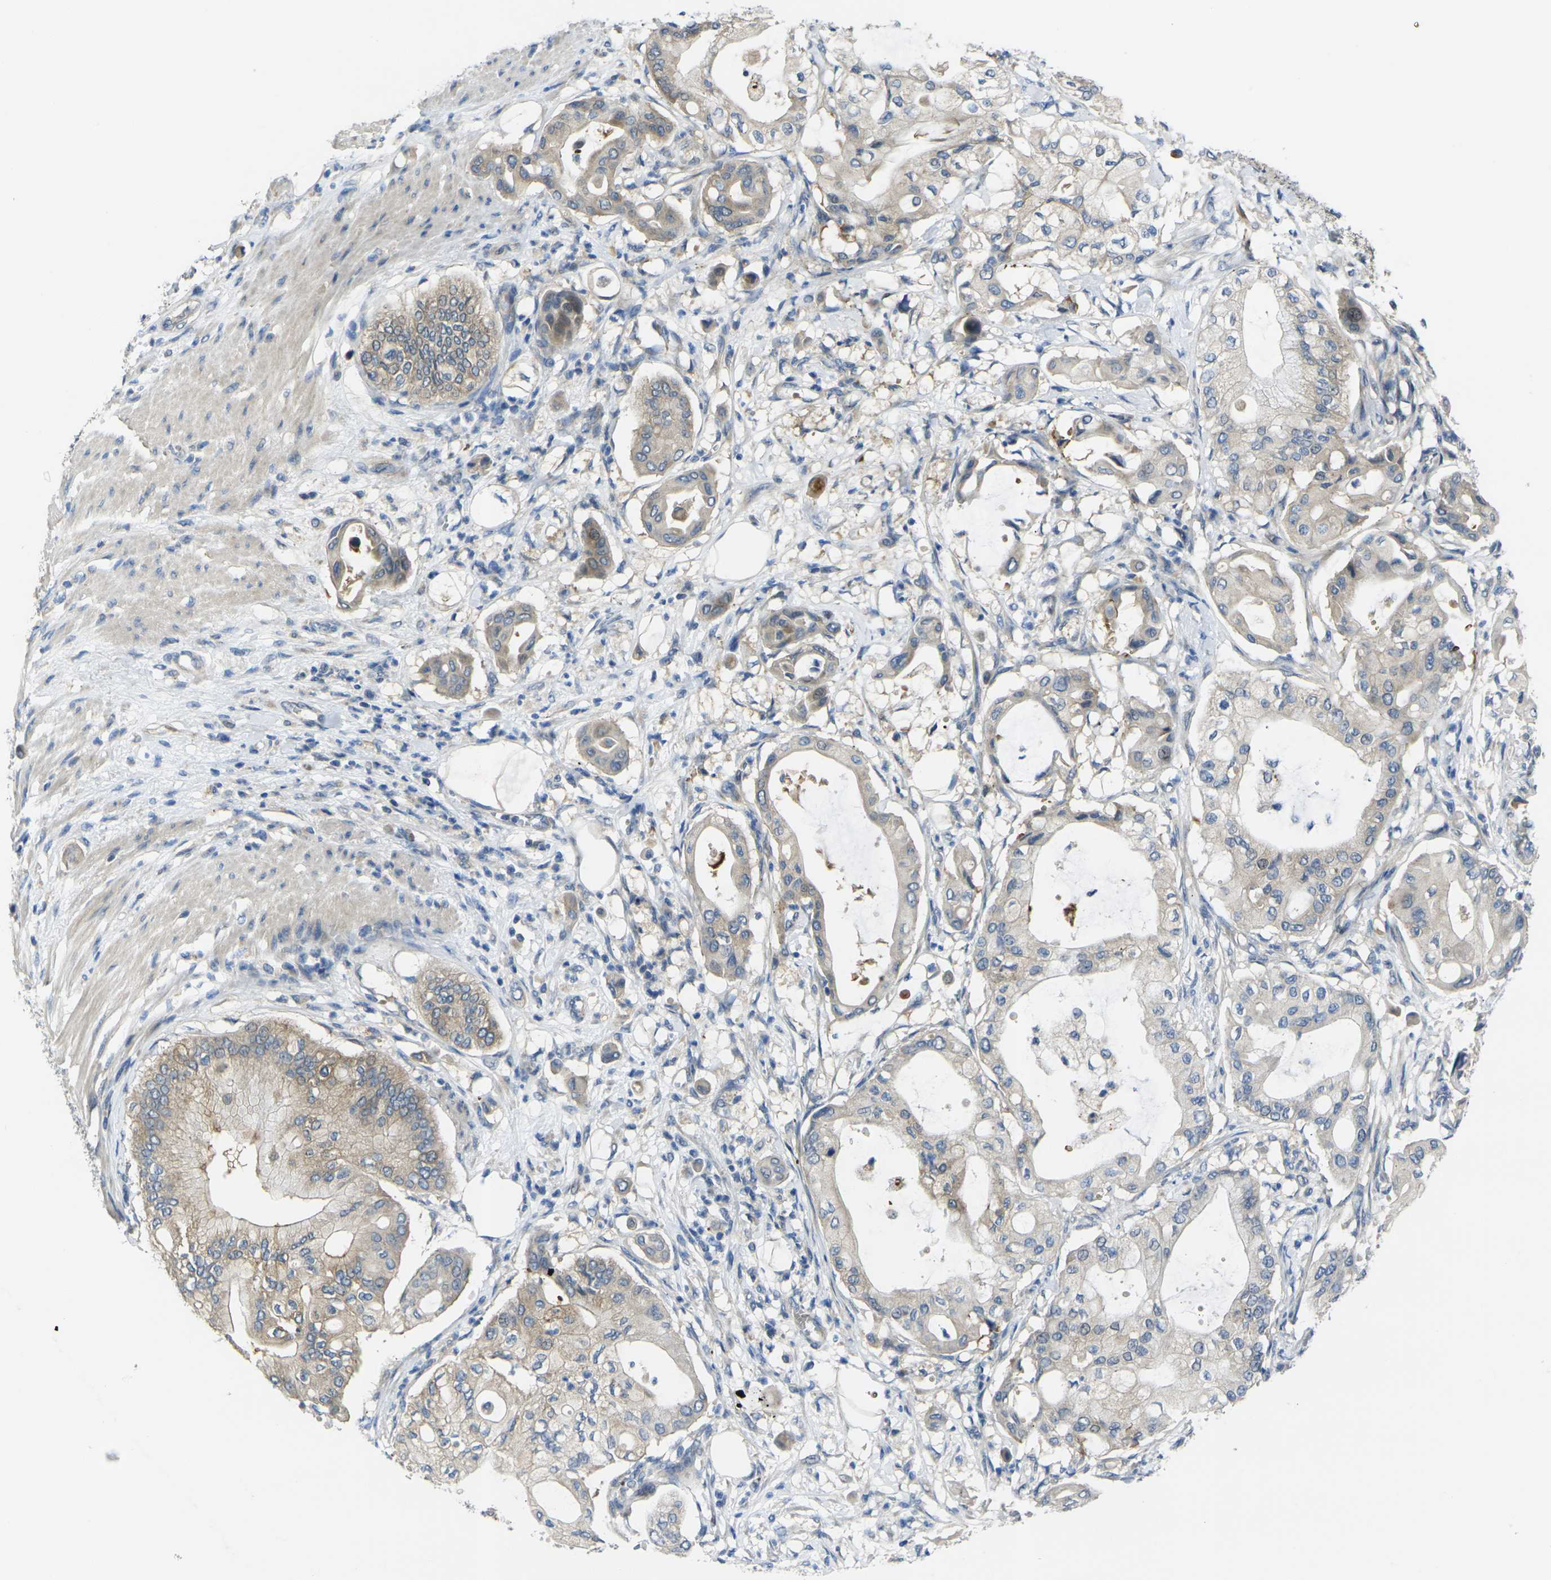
{"staining": {"intensity": "moderate", "quantity": "25%-75%", "location": "cytoplasmic/membranous"}, "tissue": "pancreatic cancer", "cell_type": "Tumor cells", "image_type": "cancer", "snomed": [{"axis": "morphology", "description": "Adenocarcinoma, NOS"}, {"axis": "morphology", "description": "Adenocarcinoma, metastatic, NOS"}, {"axis": "topography", "description": "Lymph node"}, {"axis": "topography", "description": "Pancreas"}, {"axis": "topography", "description": "Duodenum"}], "caption": "Brown immunohistochemical staining in pancreatic cancer demonstrates moderate cytoplasmic/membranous expression in about 25%-75% of tumor cells.", "gene": "GNA12", "patient": {"sex": "female", "age": 64}}